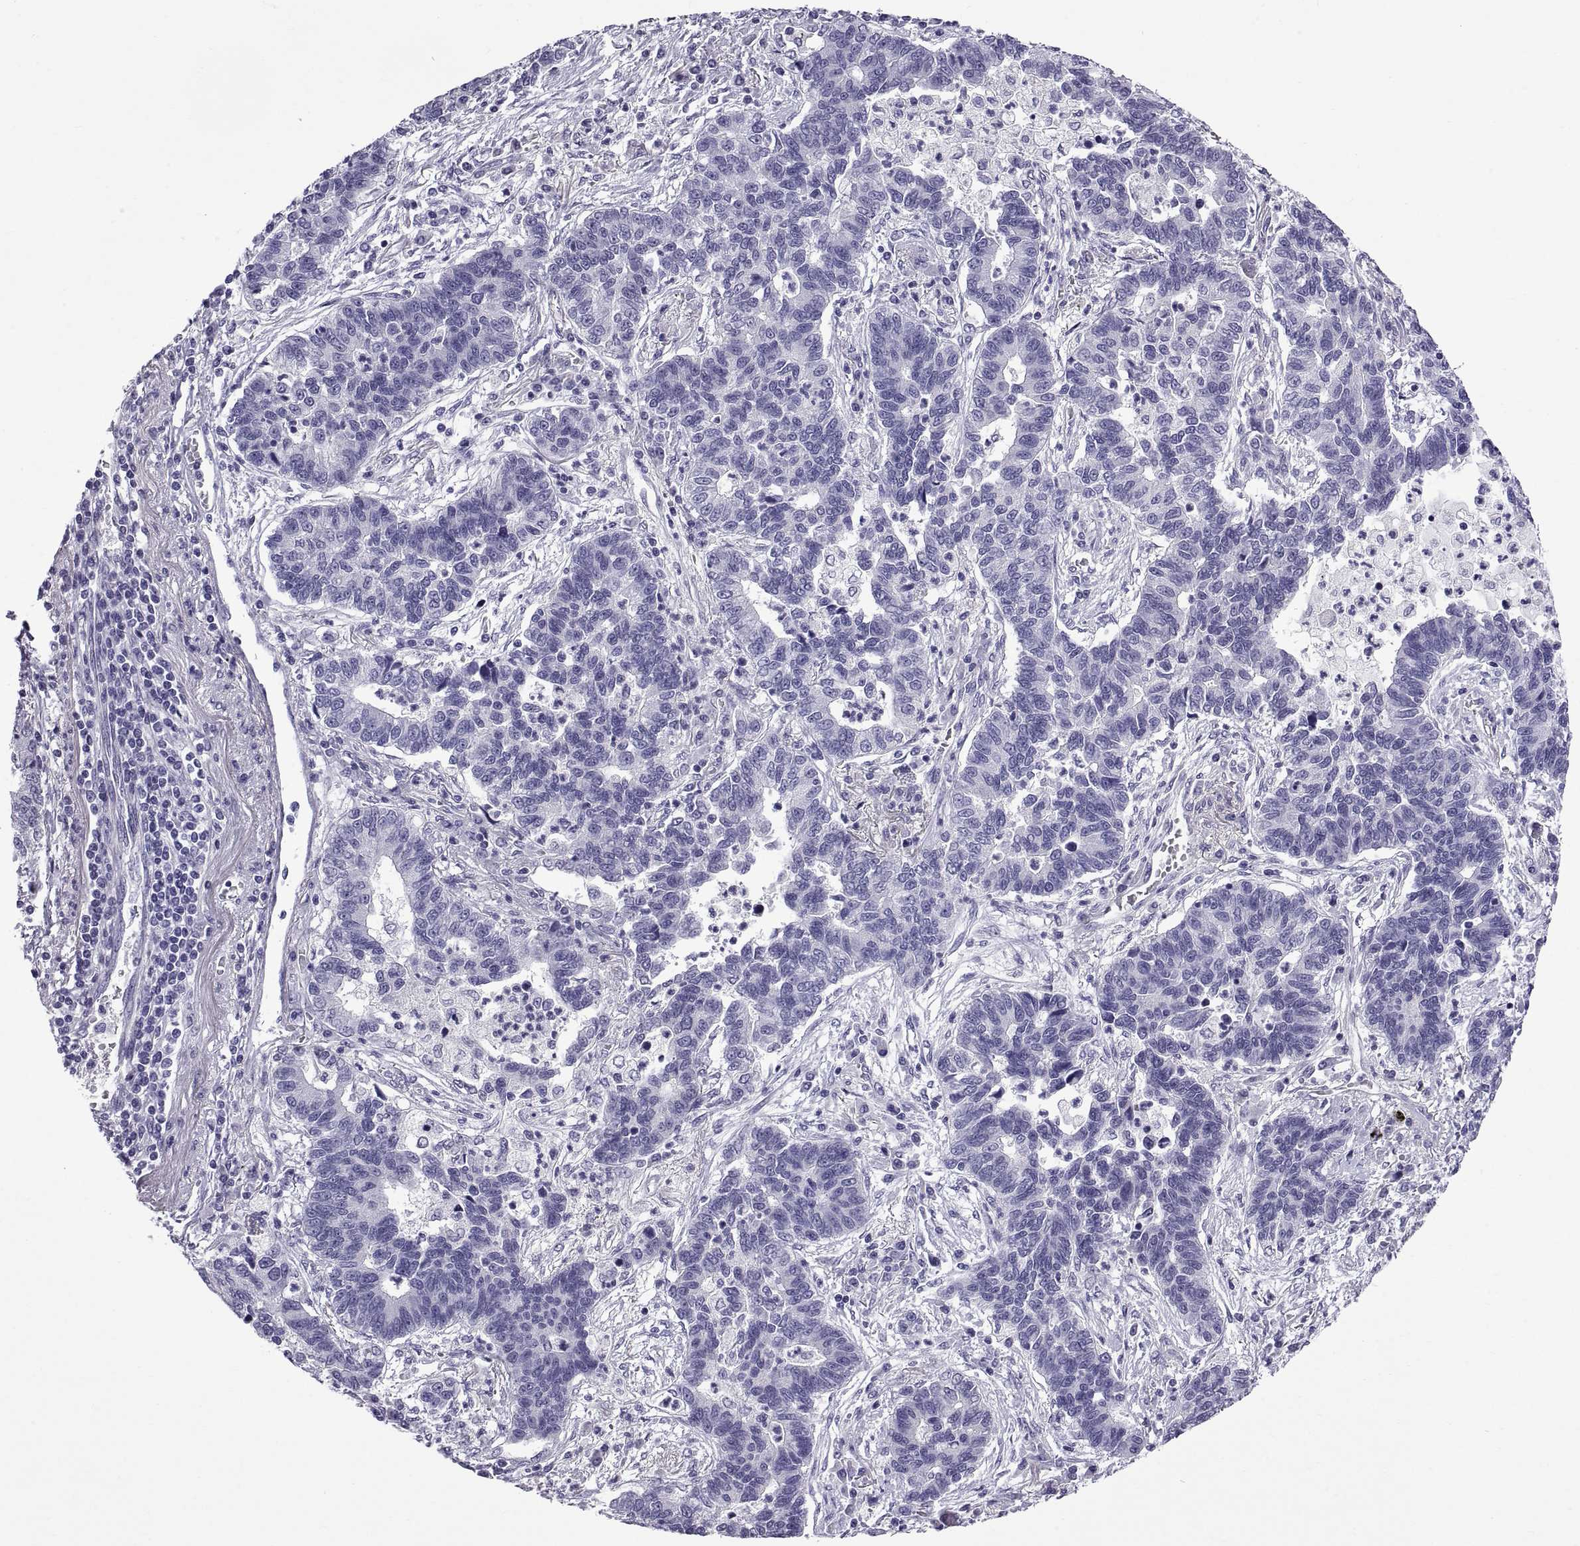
{"staining": {"intensity": "negative", "quantity": "none", "location": "none"}, "tissue": "lung cancer", "cell_type": "Tumor cells", "image_type": "cancer", "snomed": [{"axis": "morphology", "description": "Adenocarcinoma, NOS"}, {"axis": "topography", "description": "Lung"}], "caption": "A histopathology image of human lung cancer (adenocarcinoma) is negative for staining in tumor cells.", "gene": "SPDYE1", "patient": {"sex": "female", "age": 57}}